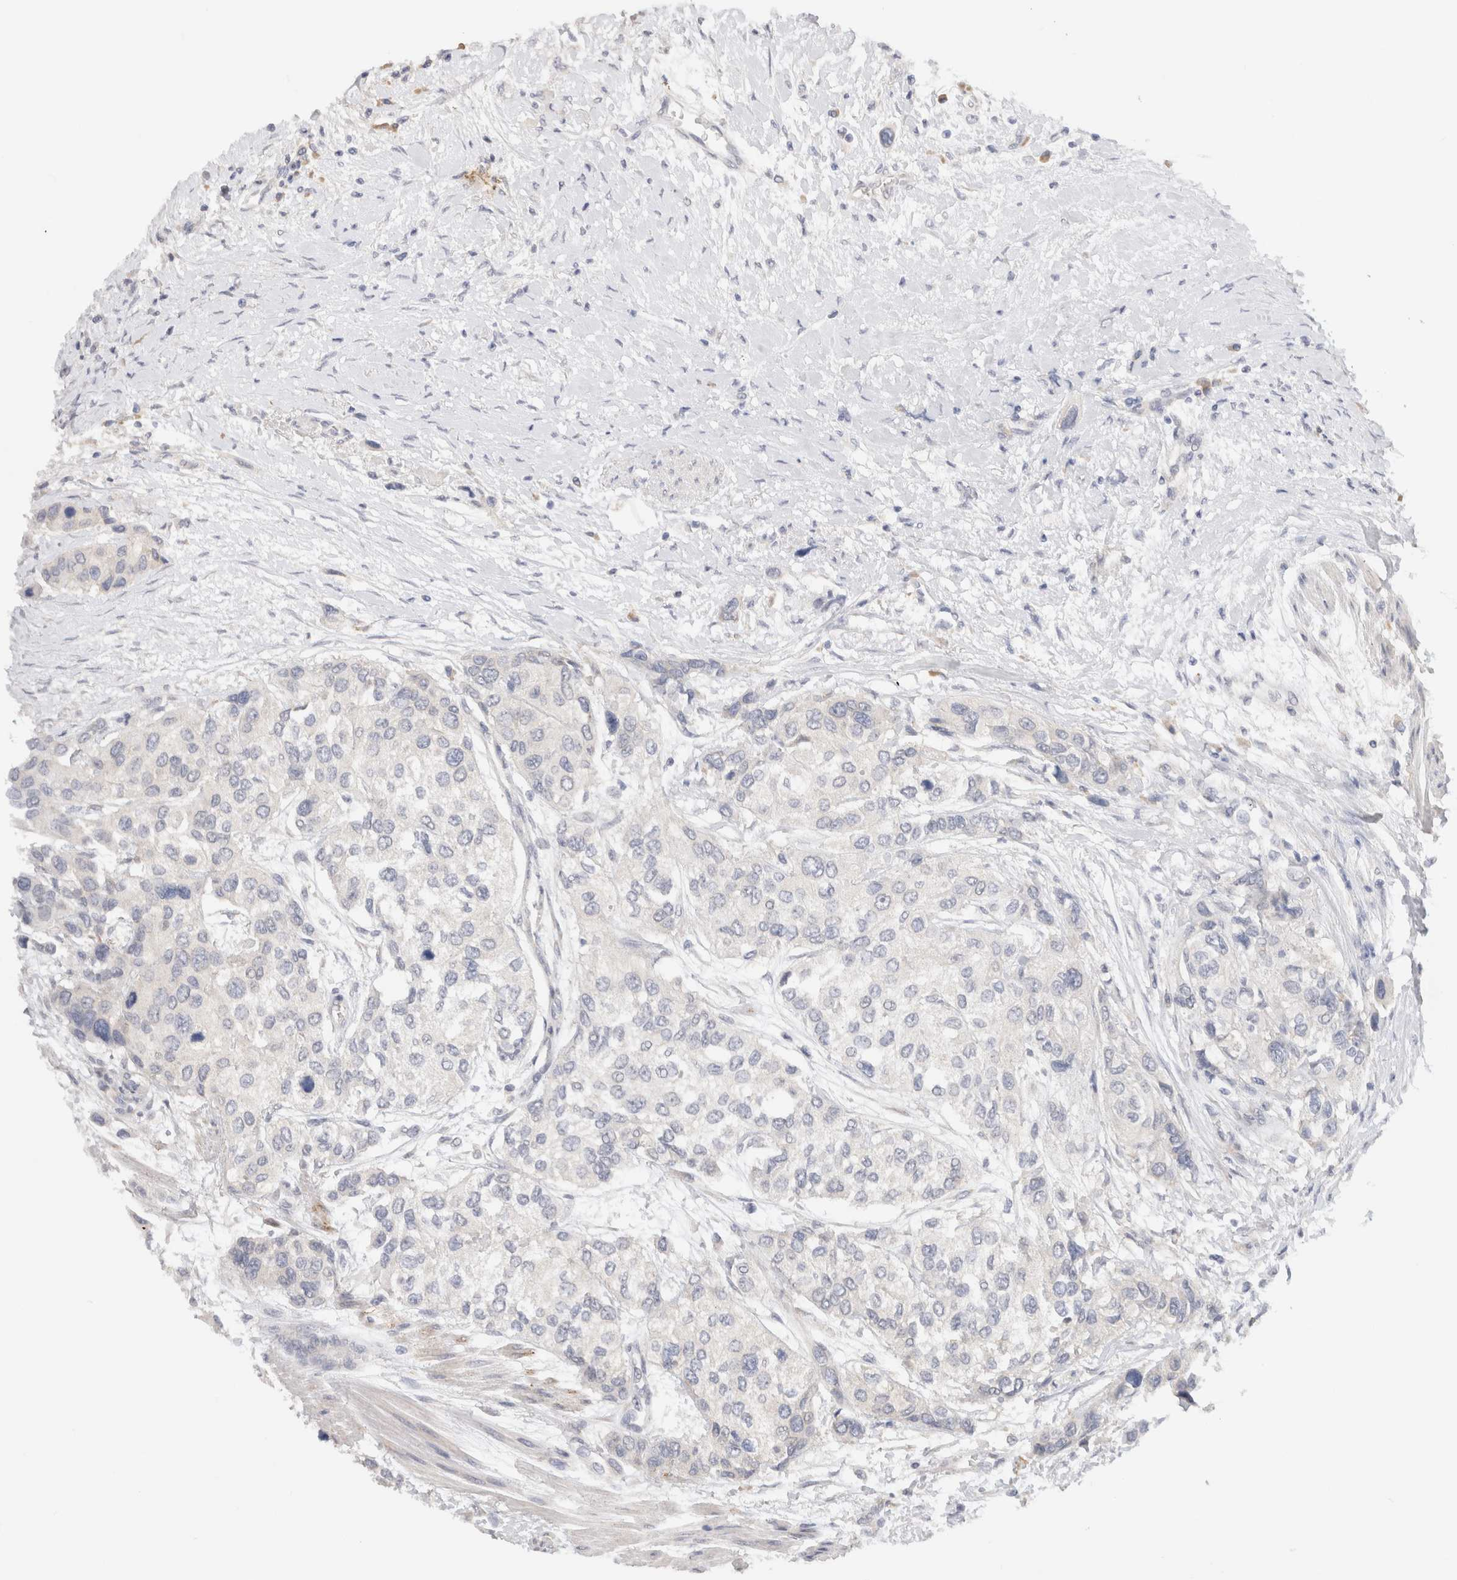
{"staining": {"intensity": "negative", "quantity": "none", "location": "none"}, "tissue": "urothelial cancer", "cell_type": "Tumor cells", "image_type": "cancer", "snomed": [{"axis": "morphology", "description": "Urothelial carcinoma, High grade"}, {"axis": "topography", "description": "Urinary bladder"}], "caption": "A histopathology image of urothelial cancer stained for a protein exhibits no brown staining in tumor cells.", "gene": "CHRM4", "patient": {"sex": "female", "age": 56}}